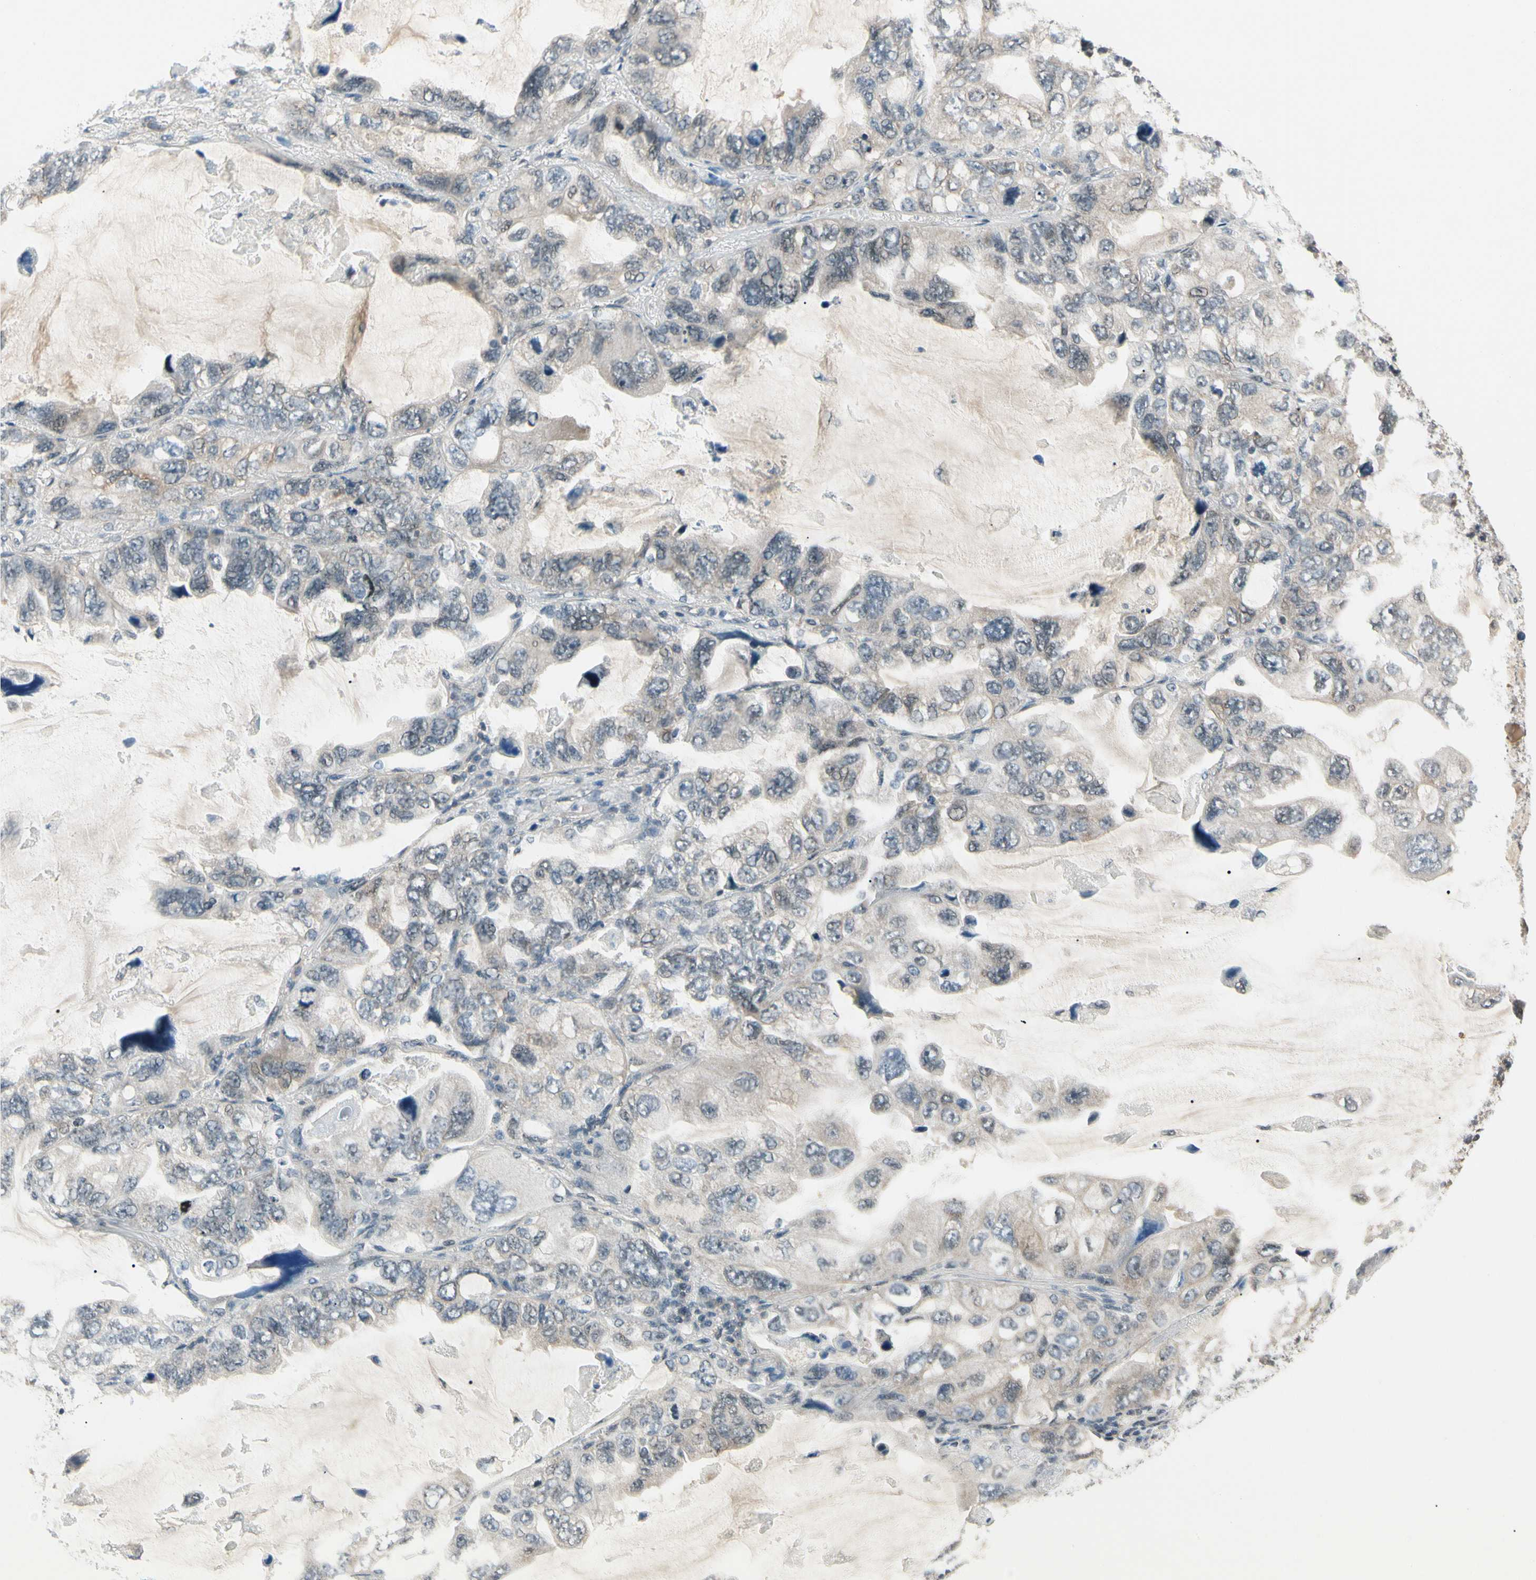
{"staining": {"intensity": "weak", "quantity": "25%-75%", "location": "cytoplasmic/membranous"}, "tissue": "lung cancer", "cell_type": "Tumor cells", "image_type": "cancer", "snomed": [{"axis": "morphology", "description": "Squamous cell carcinoma, NOS"}, {"axis": "topography", "description": "Lung"}], "caption": "Lung cancer (squamous cell carcinoma) was stained to show a protein in brown. There is low levels of weak cytoplasmic/membranous expression in approximately 25%-75% of tumor cells.", "gene": "ZSCAN12", "patient": {"sex": "female", "age": 73}}